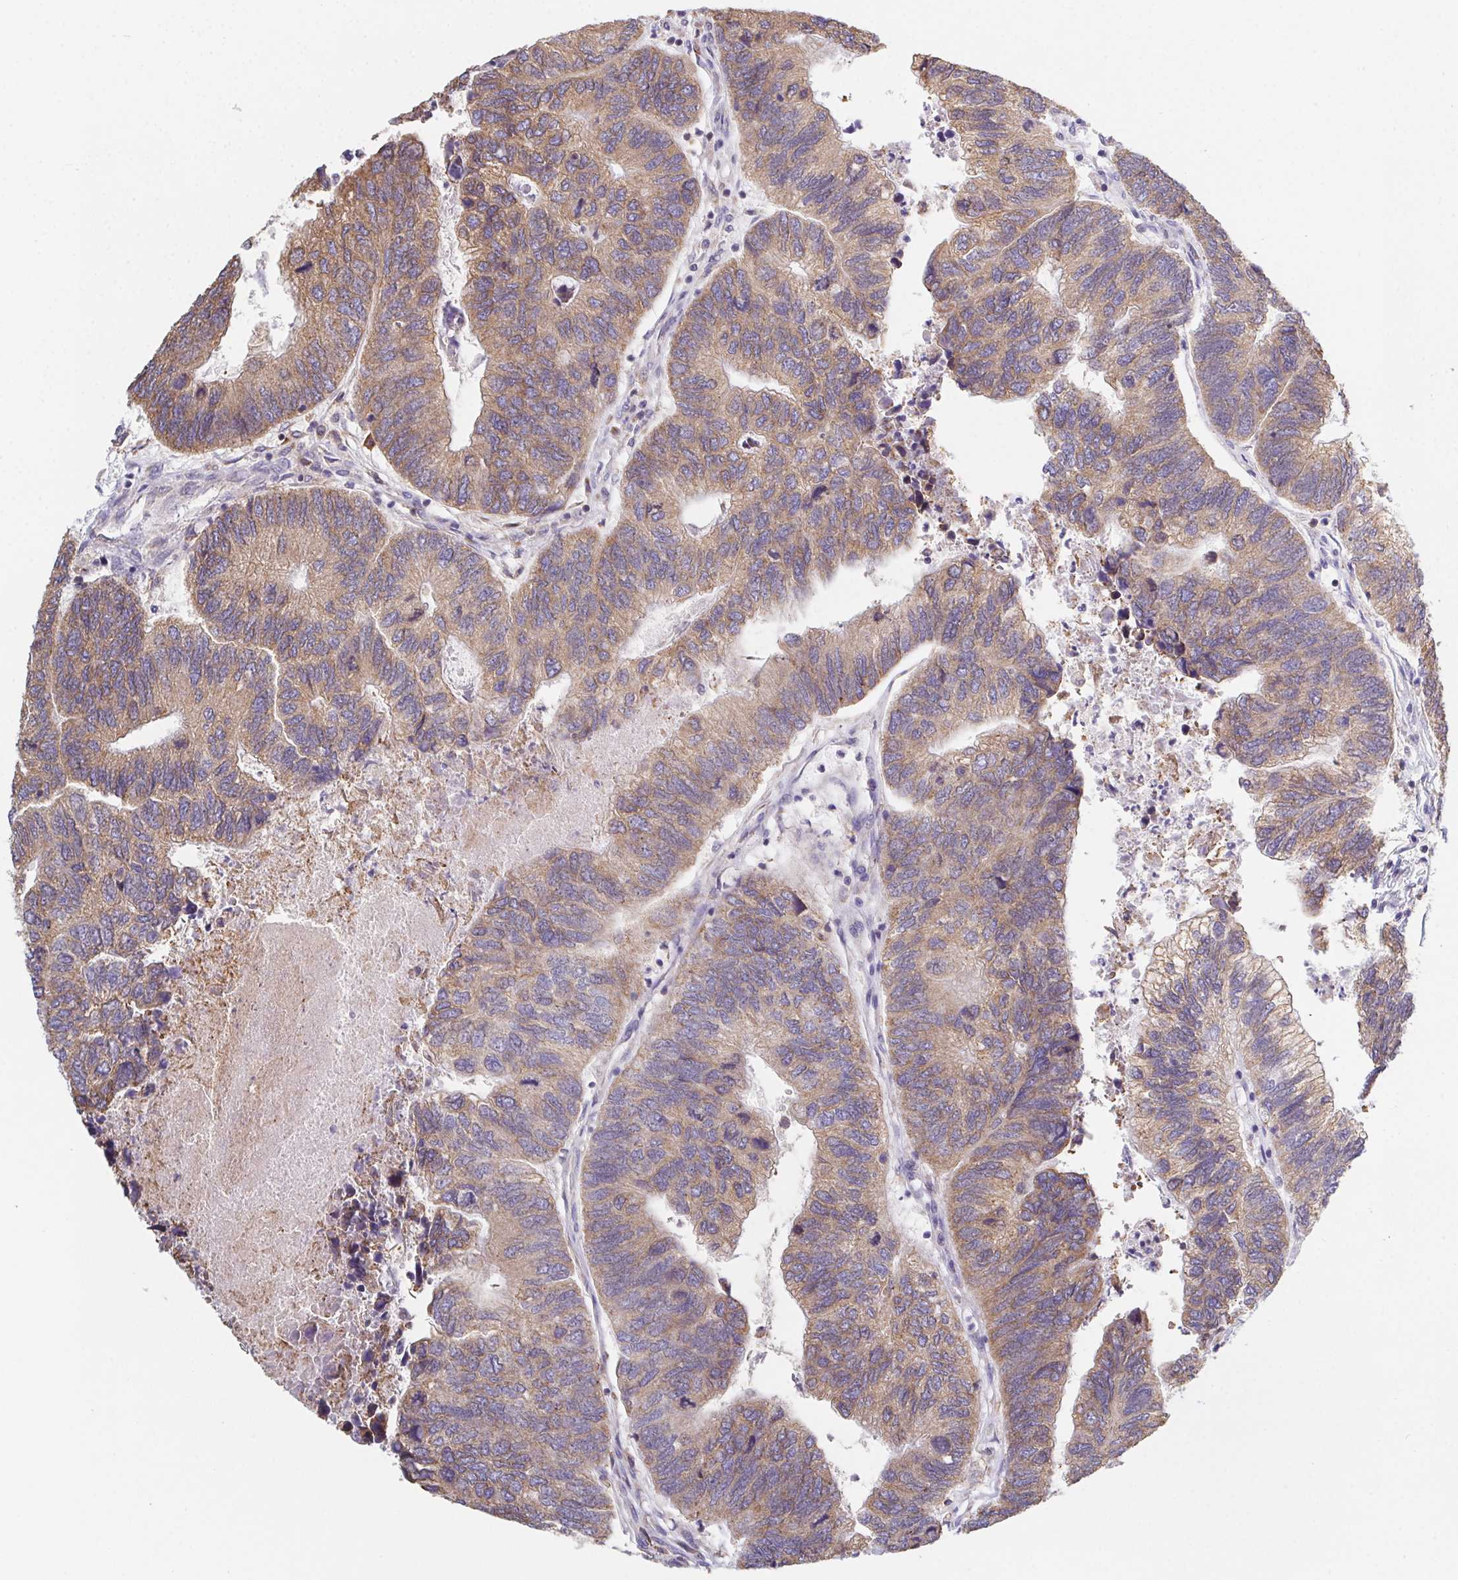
{"staining": {"intensity": "moderate", "quantity": ">75%", "location": "cytoplasmic/membranous"}, "tissue": "colorectal cancer", "cell_type": "Tumor cells", "image_type": "cancer", "snomed": [{"axis": "morphology", "description": "Adenocarcinoma, NOS"}, {"axis": "topography", "description": "Colon"}], "caption": "Immunohistochemistry (IHC) micrograph of neoplastic tissue: colorectal cancer (adenocarcinoma) stained using immunohistochemistry (IHC) shows medium levels of moderate protein expression localized specifically in the cytoplasmic/membranous of tumor cells, appearing as a cytoplasmic/membranous brown color.", "gene": "ADAM8", "patient": {"sex": "female", "age": 67}}